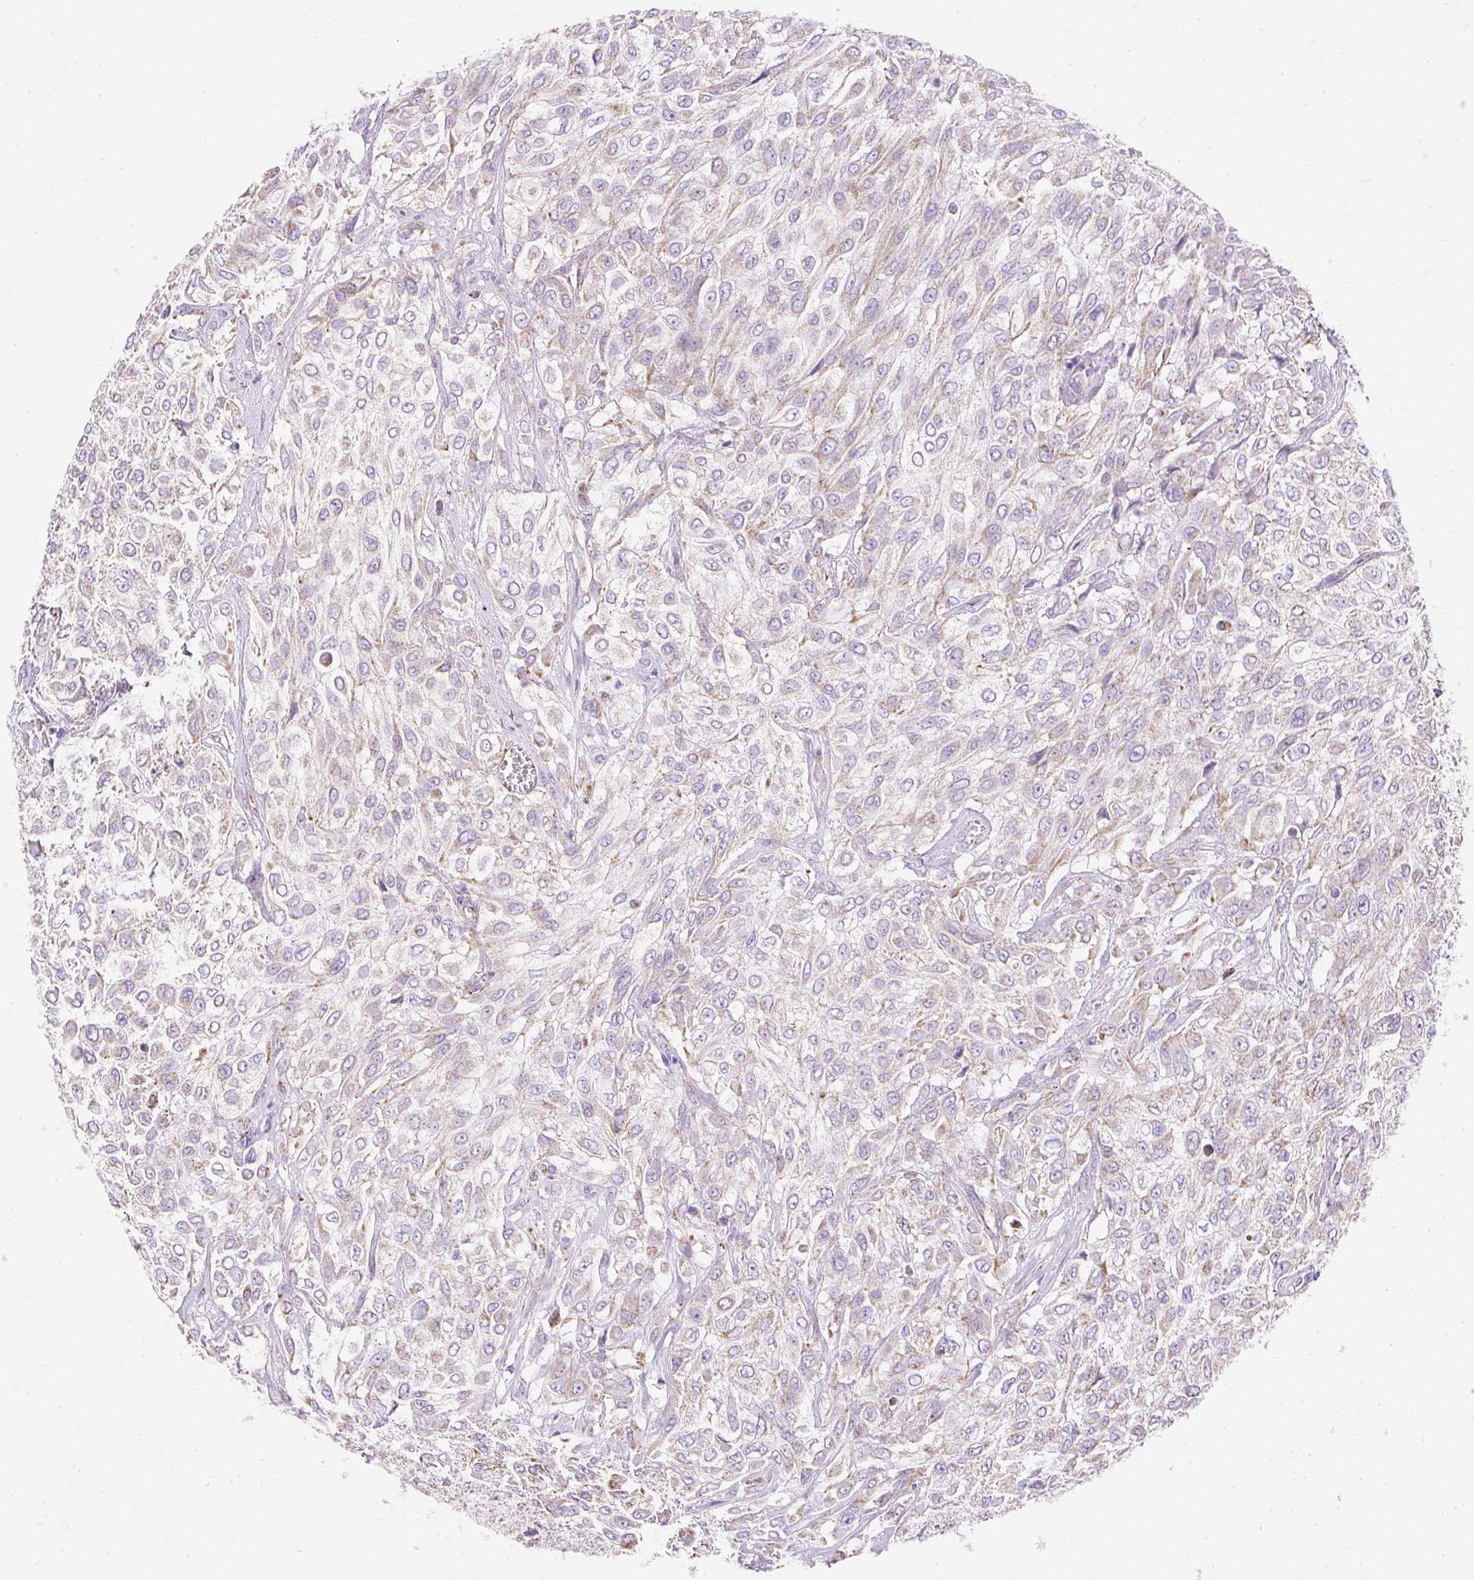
{"staining": {"intensity": "weak", "quantity": "25%-75%", "location": "cytoplasmic/membranous"}, "tissue": "urothelial cancer", "cell_type": "Tumor cells", "image_type": "cancer", "snomed": [{"axis": "morphology", "description": "Urothelial carcinoma, High grade"}, {"axis": "topography", "description": "Urinary bladder"}], "caption": "Immunohistochemical staining of human urothelial carcinoma (high-grade) shows weak cytoplasmic/membranous protein expression in approximately 25%-75% of tumor cells.", "gene": "DAAM2", "patient": {"sex": "male", "age": 57}}